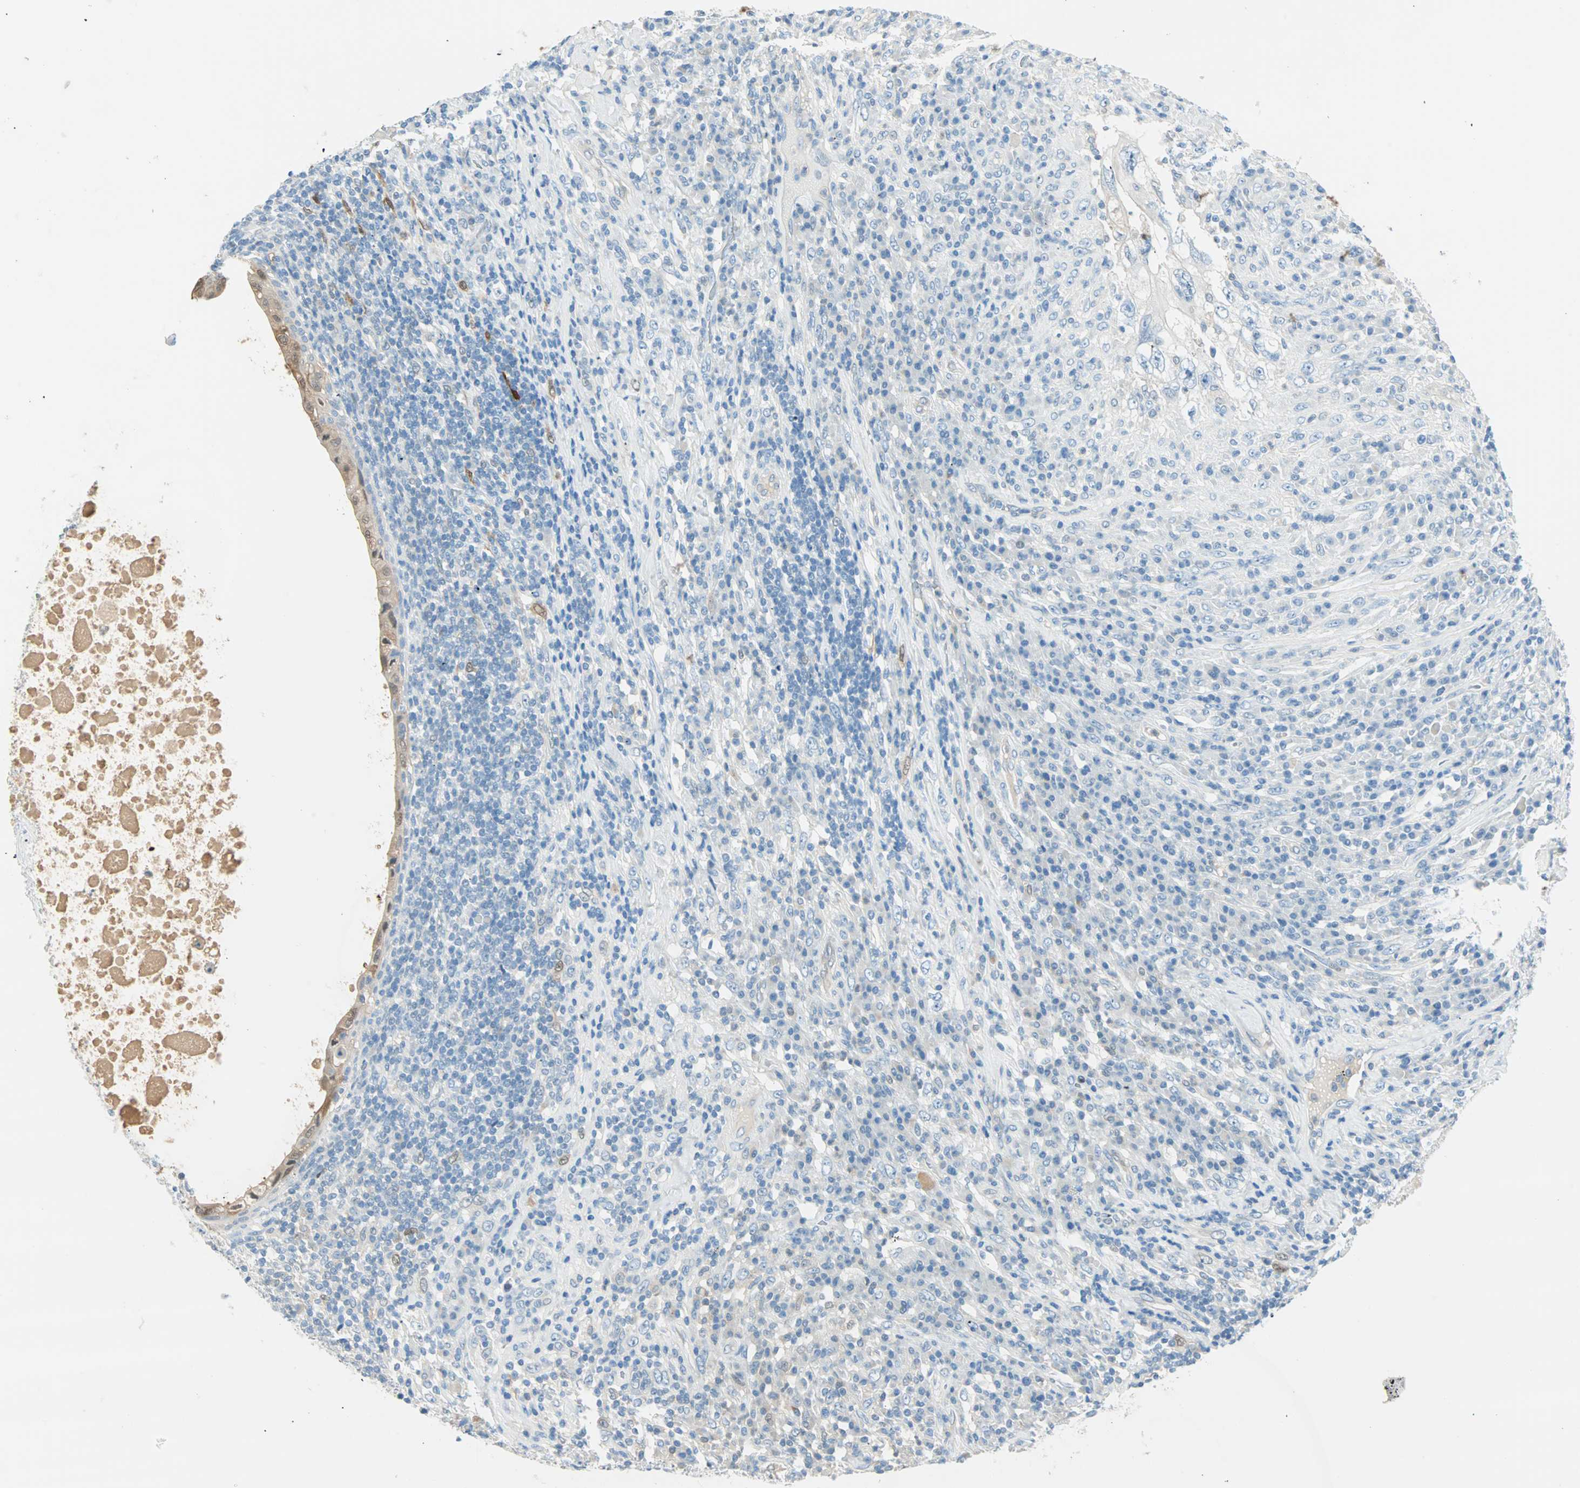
{"staining": {"intensity": "negative", "quantity": "none", "location": "none"}, "tissue": "testis cancer", "cell_type": "Tumor cells", "image_type": "cancer", "snomed": [{"axis": "morphology", "description": "Necrosis, NOS"}, {"axis": "morphology", "description": "Carcinoma, Embryonal, NOS"}, {"axis": "topography", "description": "Testis"}], "caption": "This photomicrograph is of embryonal carcinoma (testis) stained with immunohistochemistry to label a protein in brown with the nuclei are counter-stained blue. There is no staining in tumor cells.", "gene": "S100A1", "patient": {"sex": "male", "age": 19}}